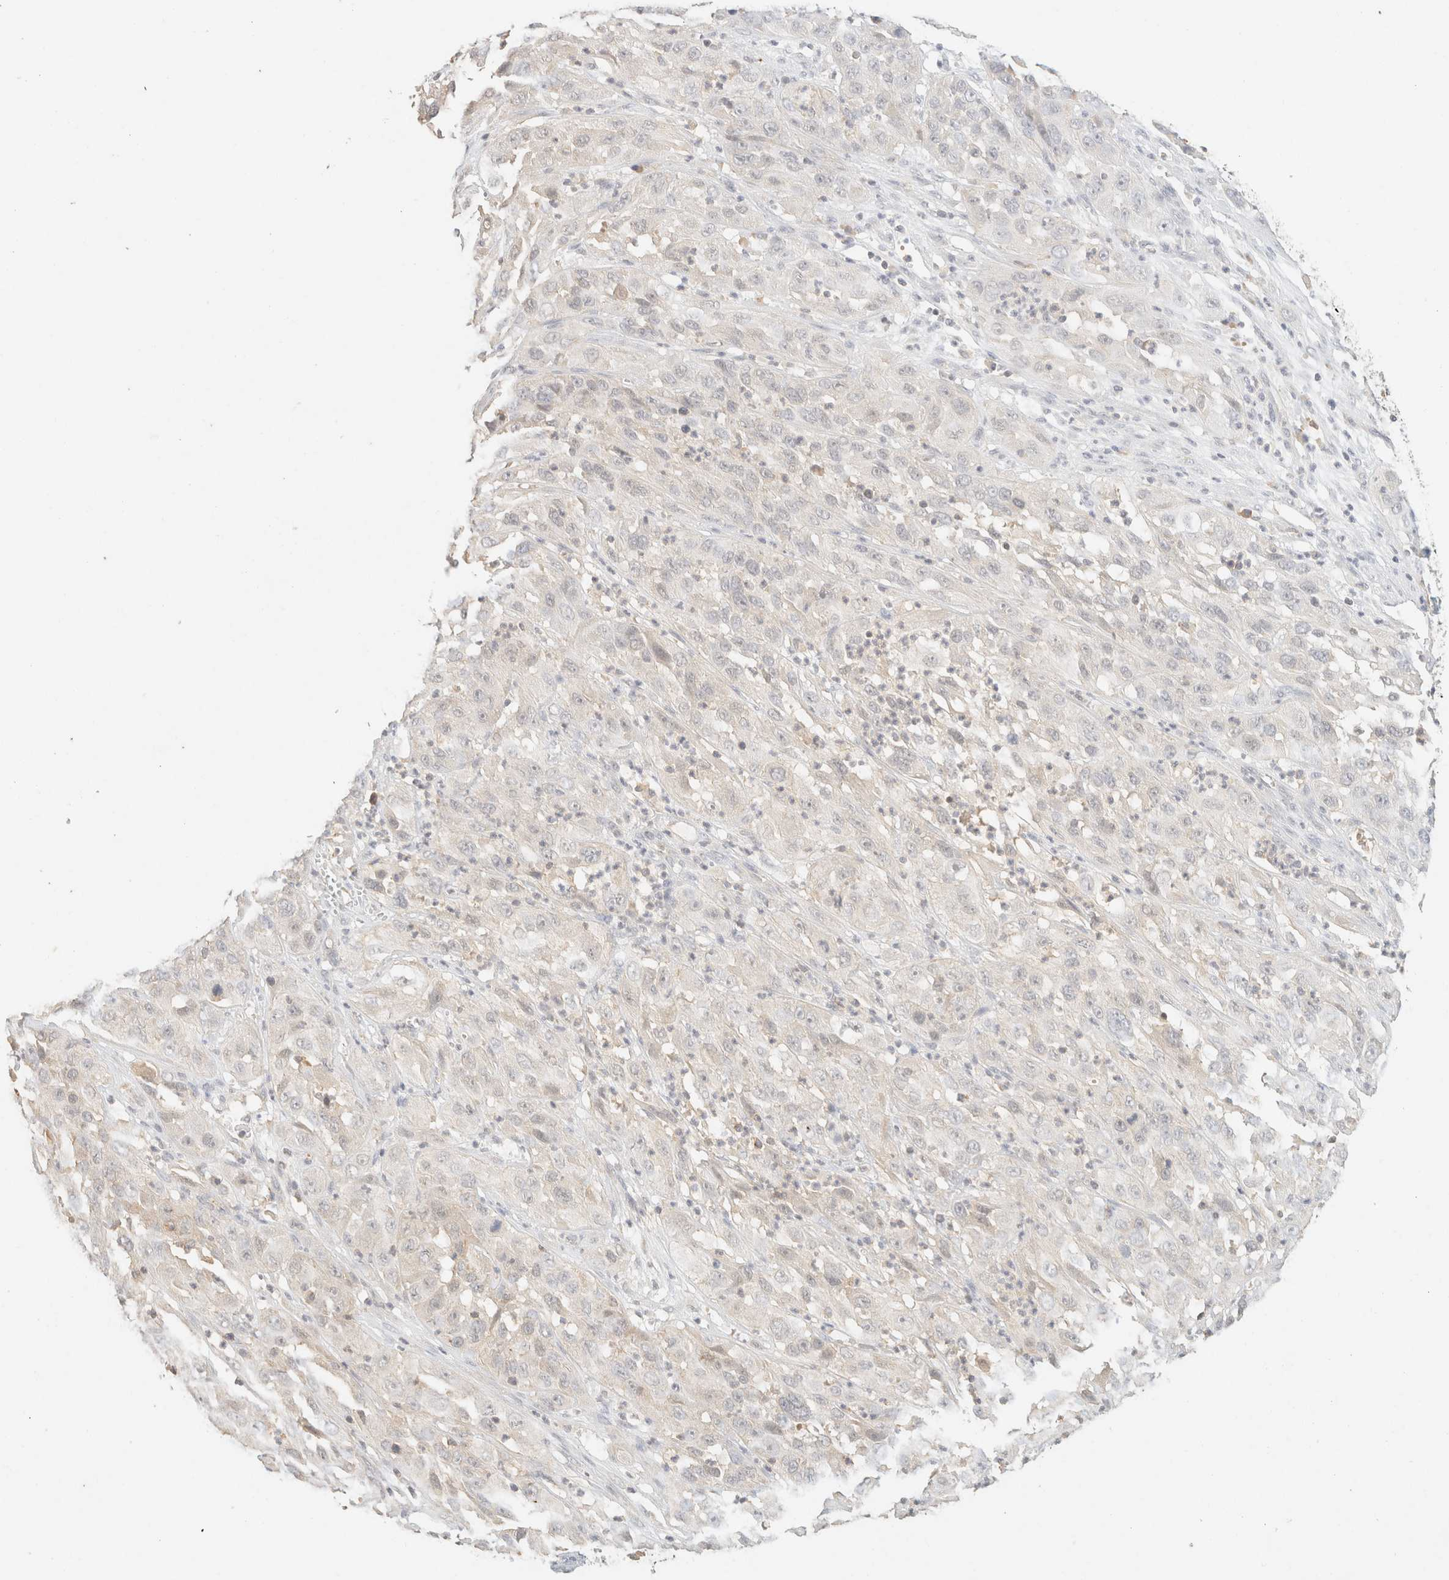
{"staining": {"intensity": "negative", "quantity": "none", "location": "none"}, "tissue": "cervical cancer", "cell_type": "Tumor cells", "image_type": "cancer", "snomed": [{"axis": "morphology", "description": "Squamous cell carcinoma, NOS"}, {"axis": "topography", "description": "Cervix"}], "caption": "A histopathology image of squamous cell carcinoma (cervical) stained for a protein reveals no brown staining in tumor cells. (Brightfield microscopy of DAB (3,3'-diaminobenzidine) IHC at high magnification).", "gene": "TIMD4", "patient": {"sex": "female", "age": 32}}